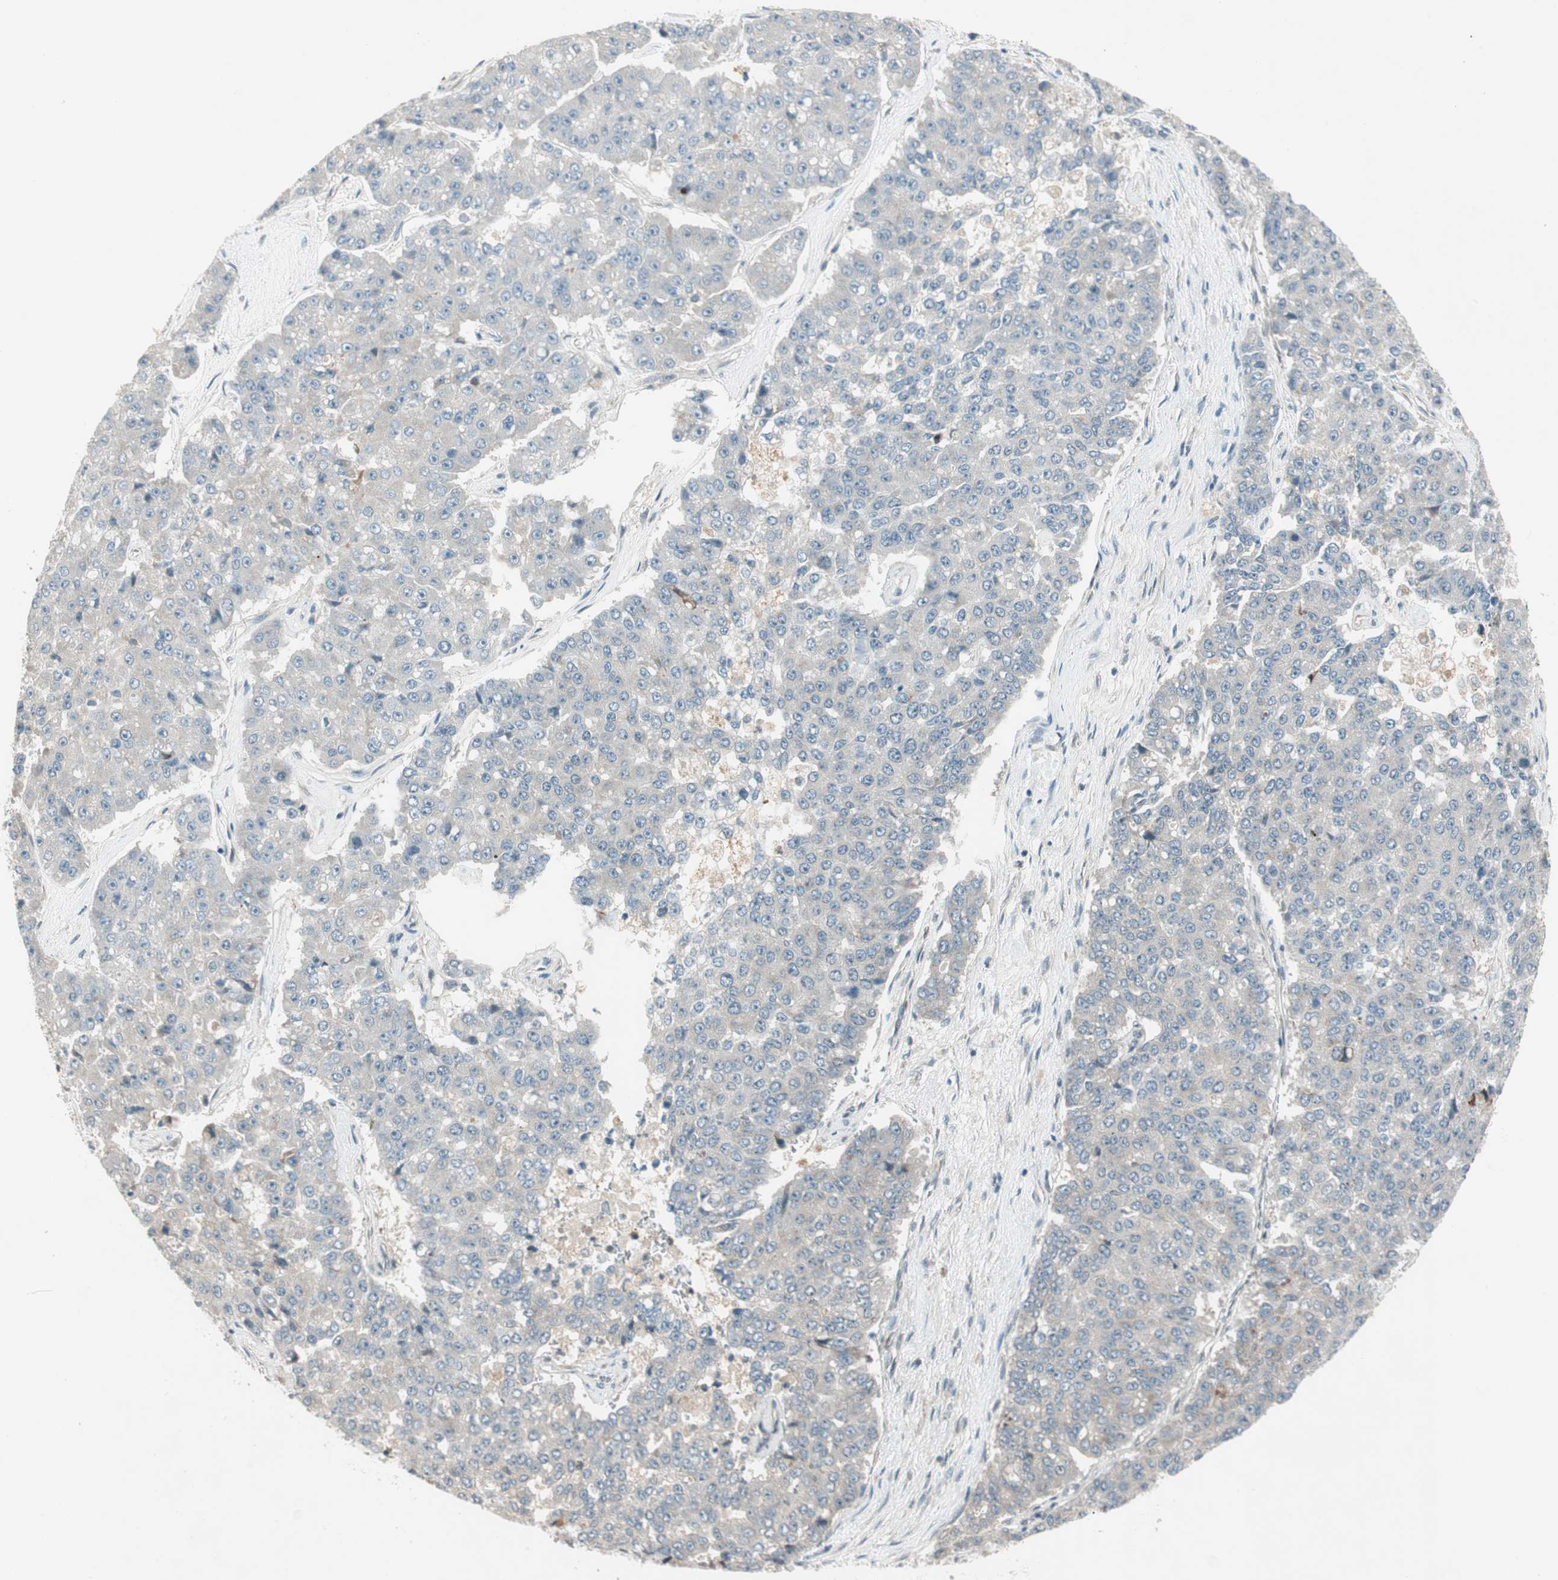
{"staining": {"intensity": "negative", "quantity": "none", "location": "none"}, "tissue": "pancreatic cancer", "cell_type": "Tumor cells", "image_type": "cancer", "snomed": [{"axis": "morphology", "description": "Adenocarcinoma, NOS"}, {"axis": "topography", "description": "Pancreas"}], "caption": "Immunohistochemistry histopathology image of pancreatic cancer stained for a protein (brown), which demonstrates no staining in tumor cells.", "gene": "CGRRF1", "patient": {"sex": "male", "age": 50}}